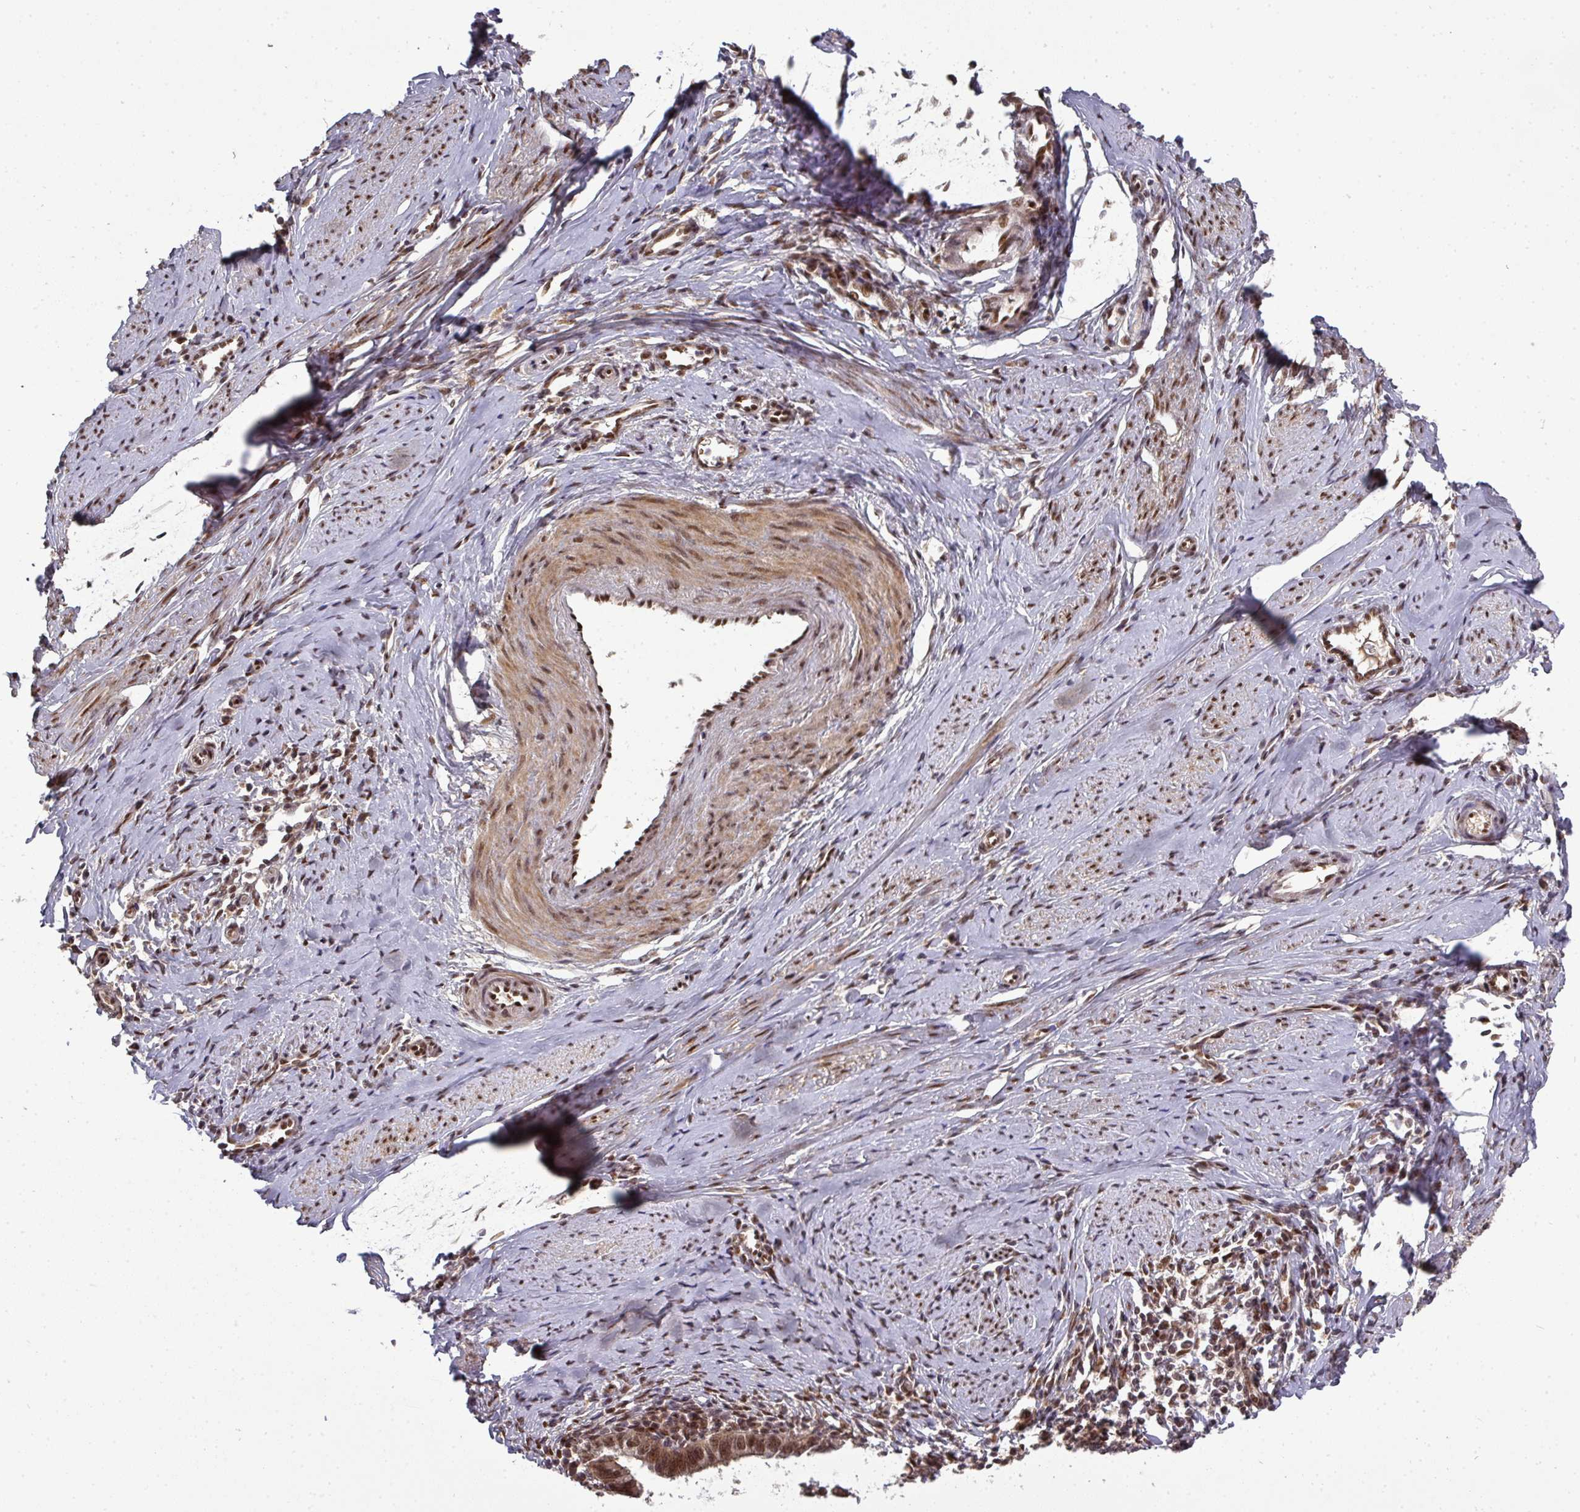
{"staining": {"intensity": "moderate", "quantity": ">75%", "location": "nuclear"}, "tissue": "cervical cancer", "cell_type": "Tumor cells", "image_type": "cancer", "snomed": [{"axis": "morphology", "description": "Adenocarcinoma, NOS"}, {"axis": "topography", "description": "Cervix"}], "caption": "Tumor cells display medium levels of moderate nuclear staining in about >75% of cells in human cervical adenocarcinoma.", "gene": "CIC", "patient": {"sex": "female", "age": 36}}